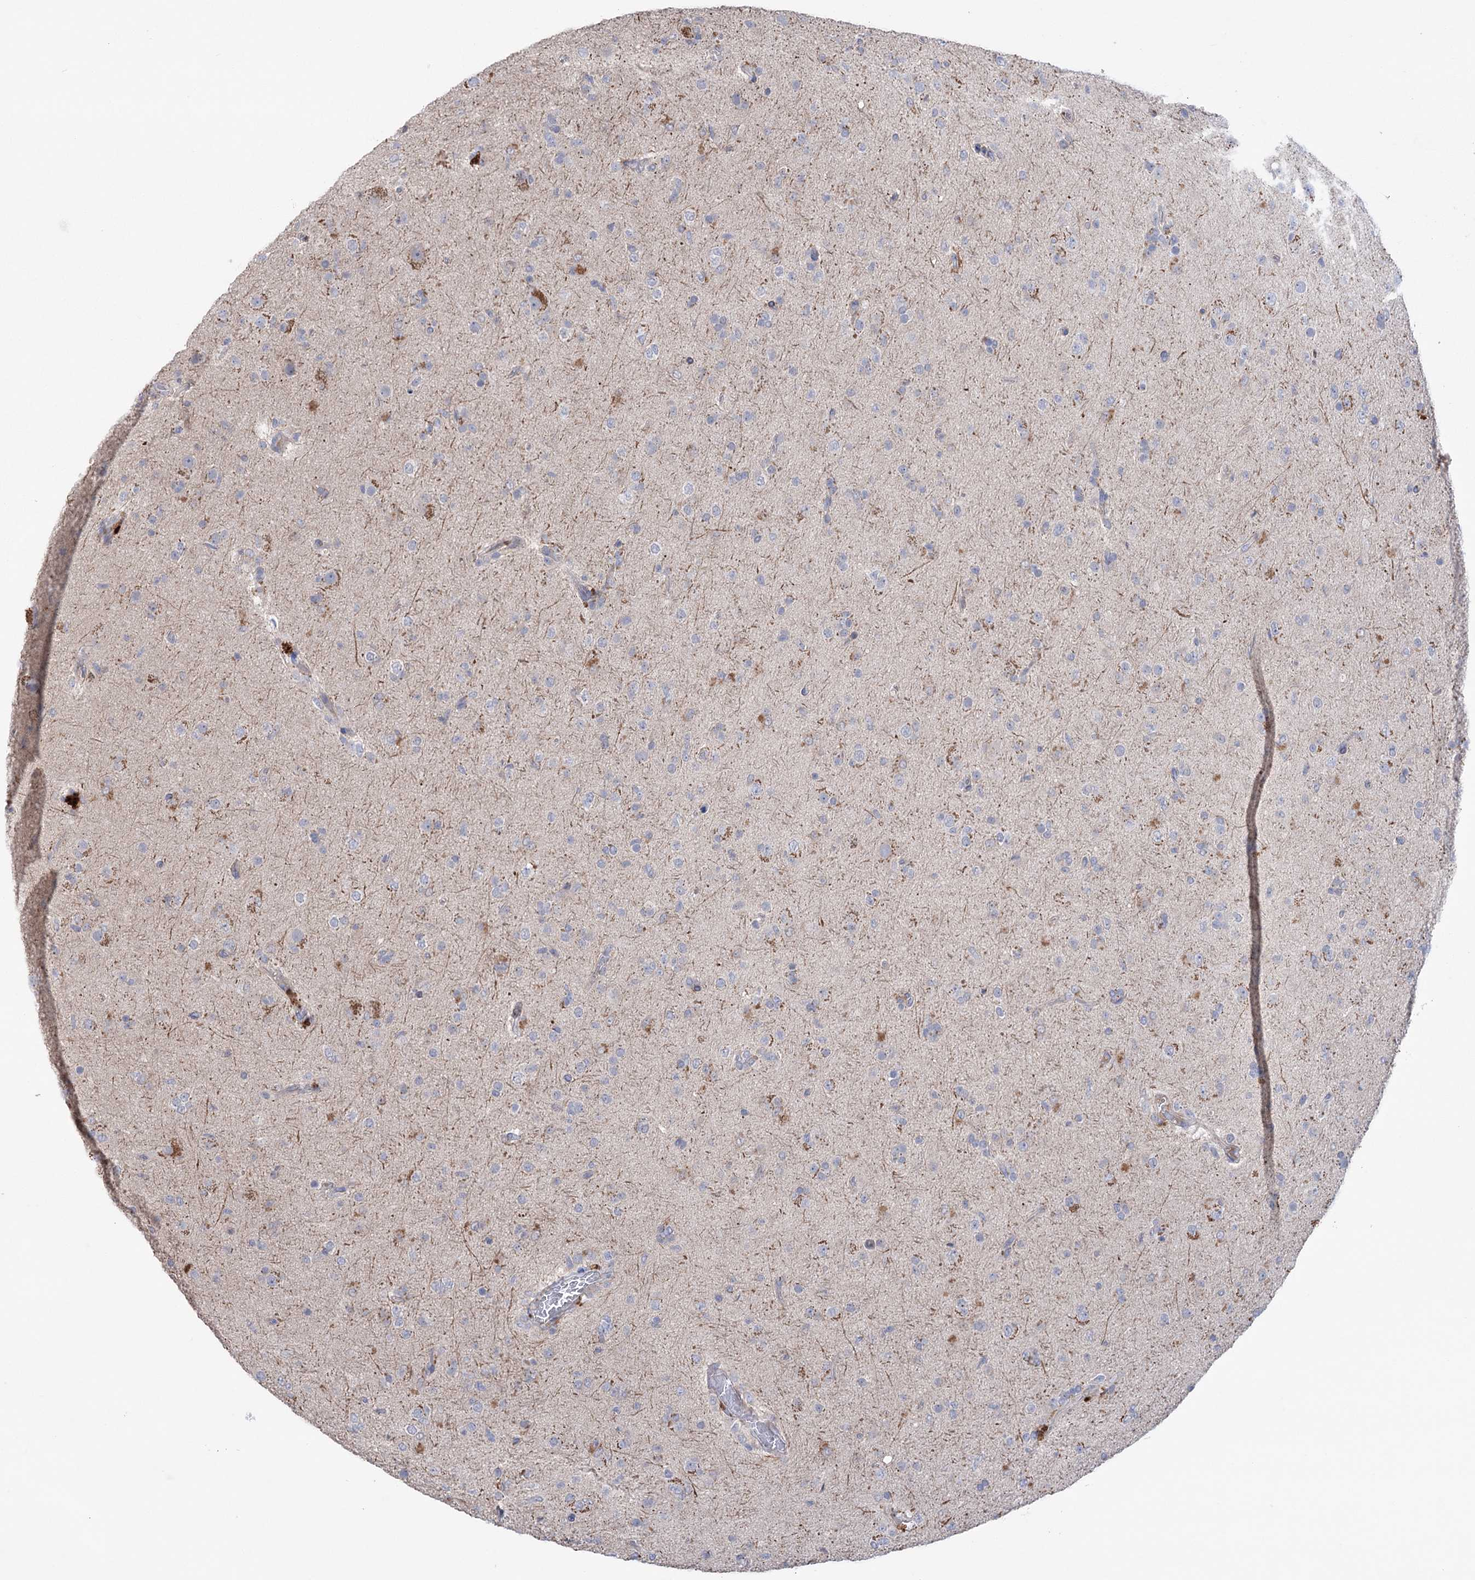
{"staining": {"intensity": "moderate", "quantity": "<25%", "location": "cytoplasmic/membranous"}, "tissue": "glioma", "cell_type": "Tumor cells", "image_type": "cancer", "snomed": [{"axis": "morphology", "description": "Glioma, malignant, Low grade"}, {"axis": "topography", "description": "Brain"}], "caption": "A high-resolution histopathology image shows IHC staining of glioma, which displays moderate cytoplasmic/membranous positivity in approximately <25% of tumor cells.", "gene": "MTCH2", "patient": {"sex": "male", "age": 65}}